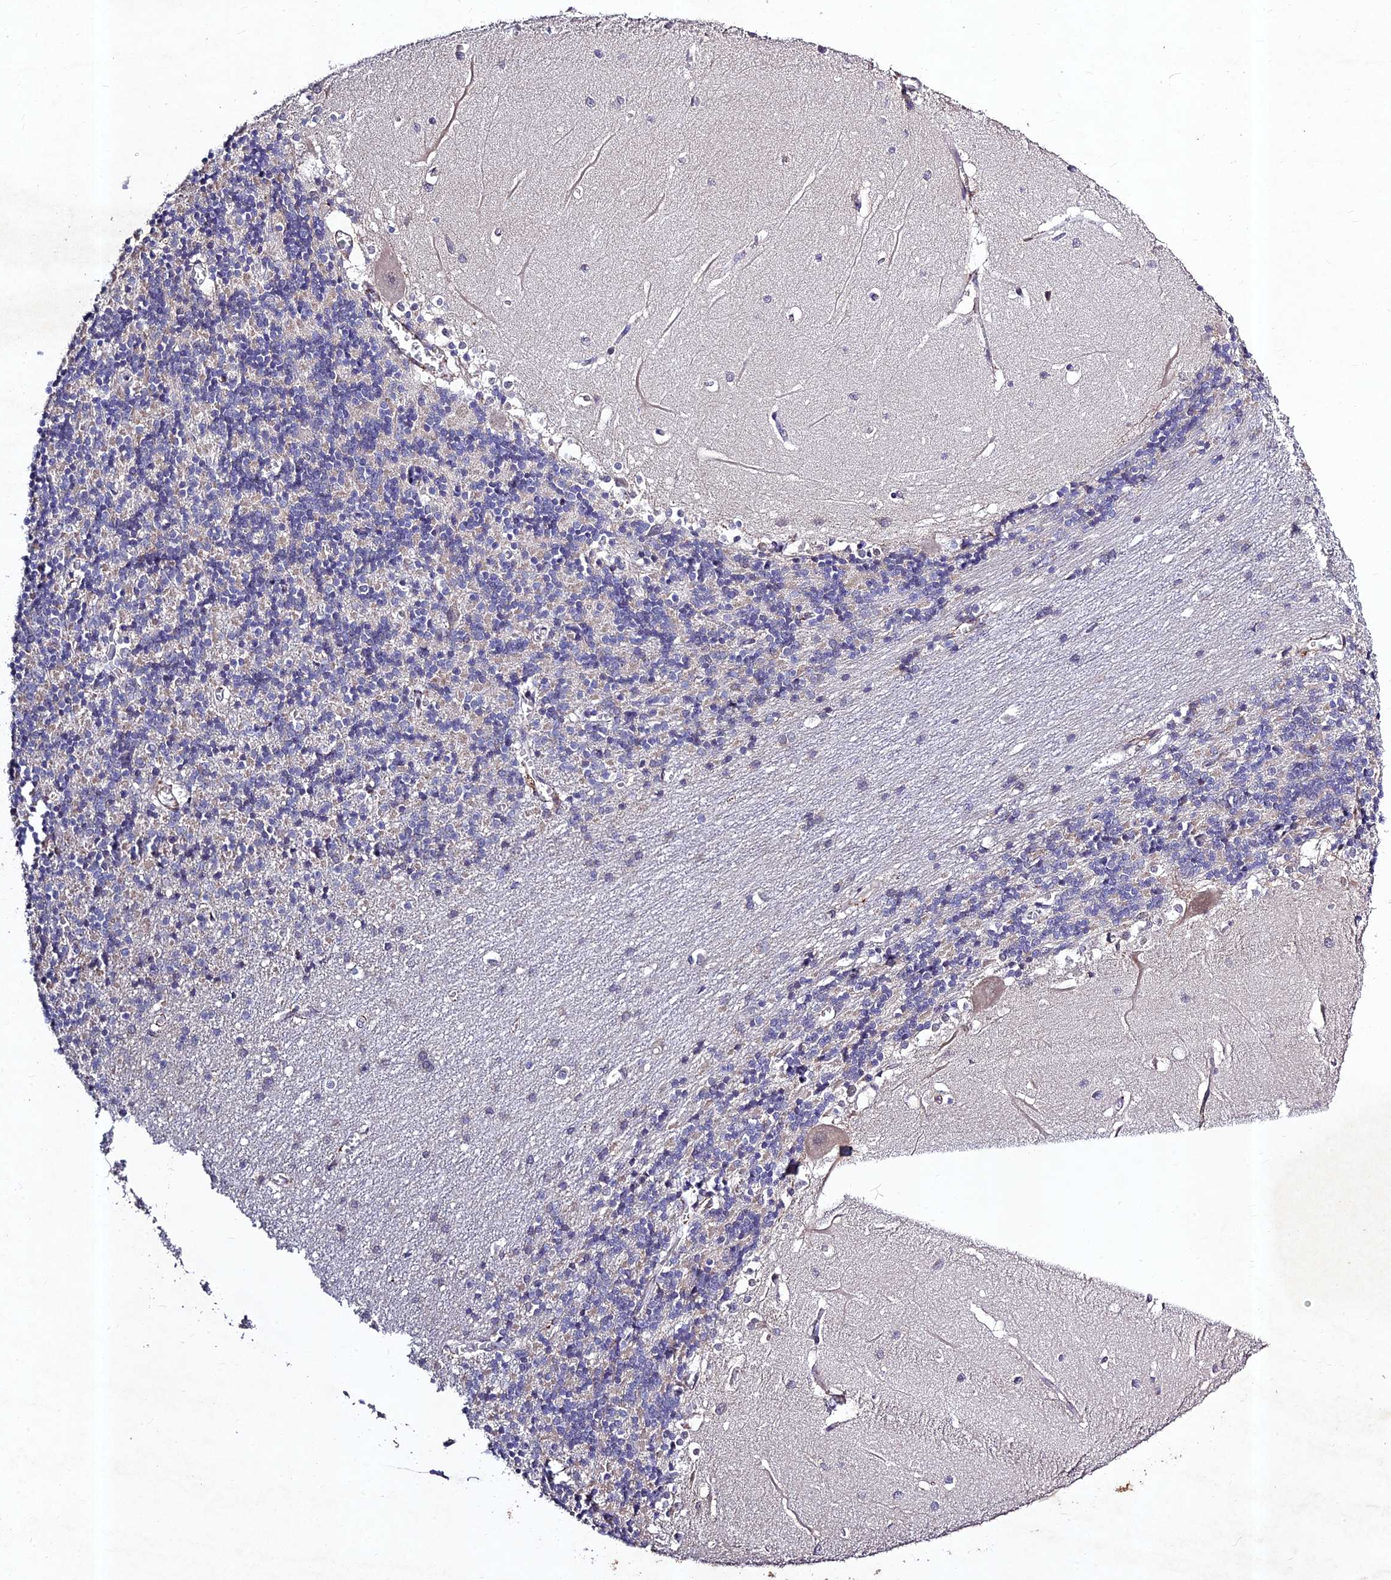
{"staining": {"intensity": "negative", "quantity": "none", "location": "none"}, "tissue": "cerebellum", "cell_type": "Cells in granular layer", "image_type": "normal", "snomed": [{"axis": "morphology", "description": "Normal tissue, NOS"}, {"axis": "topography", "description": "Cerebellum"}], "caption": "This is an IHC photomicrograph of normal cerebellum. There is no expression in cells in granular layer.", "gene": "RAVER1", "patient": {"sex": "male", "age": 37}}